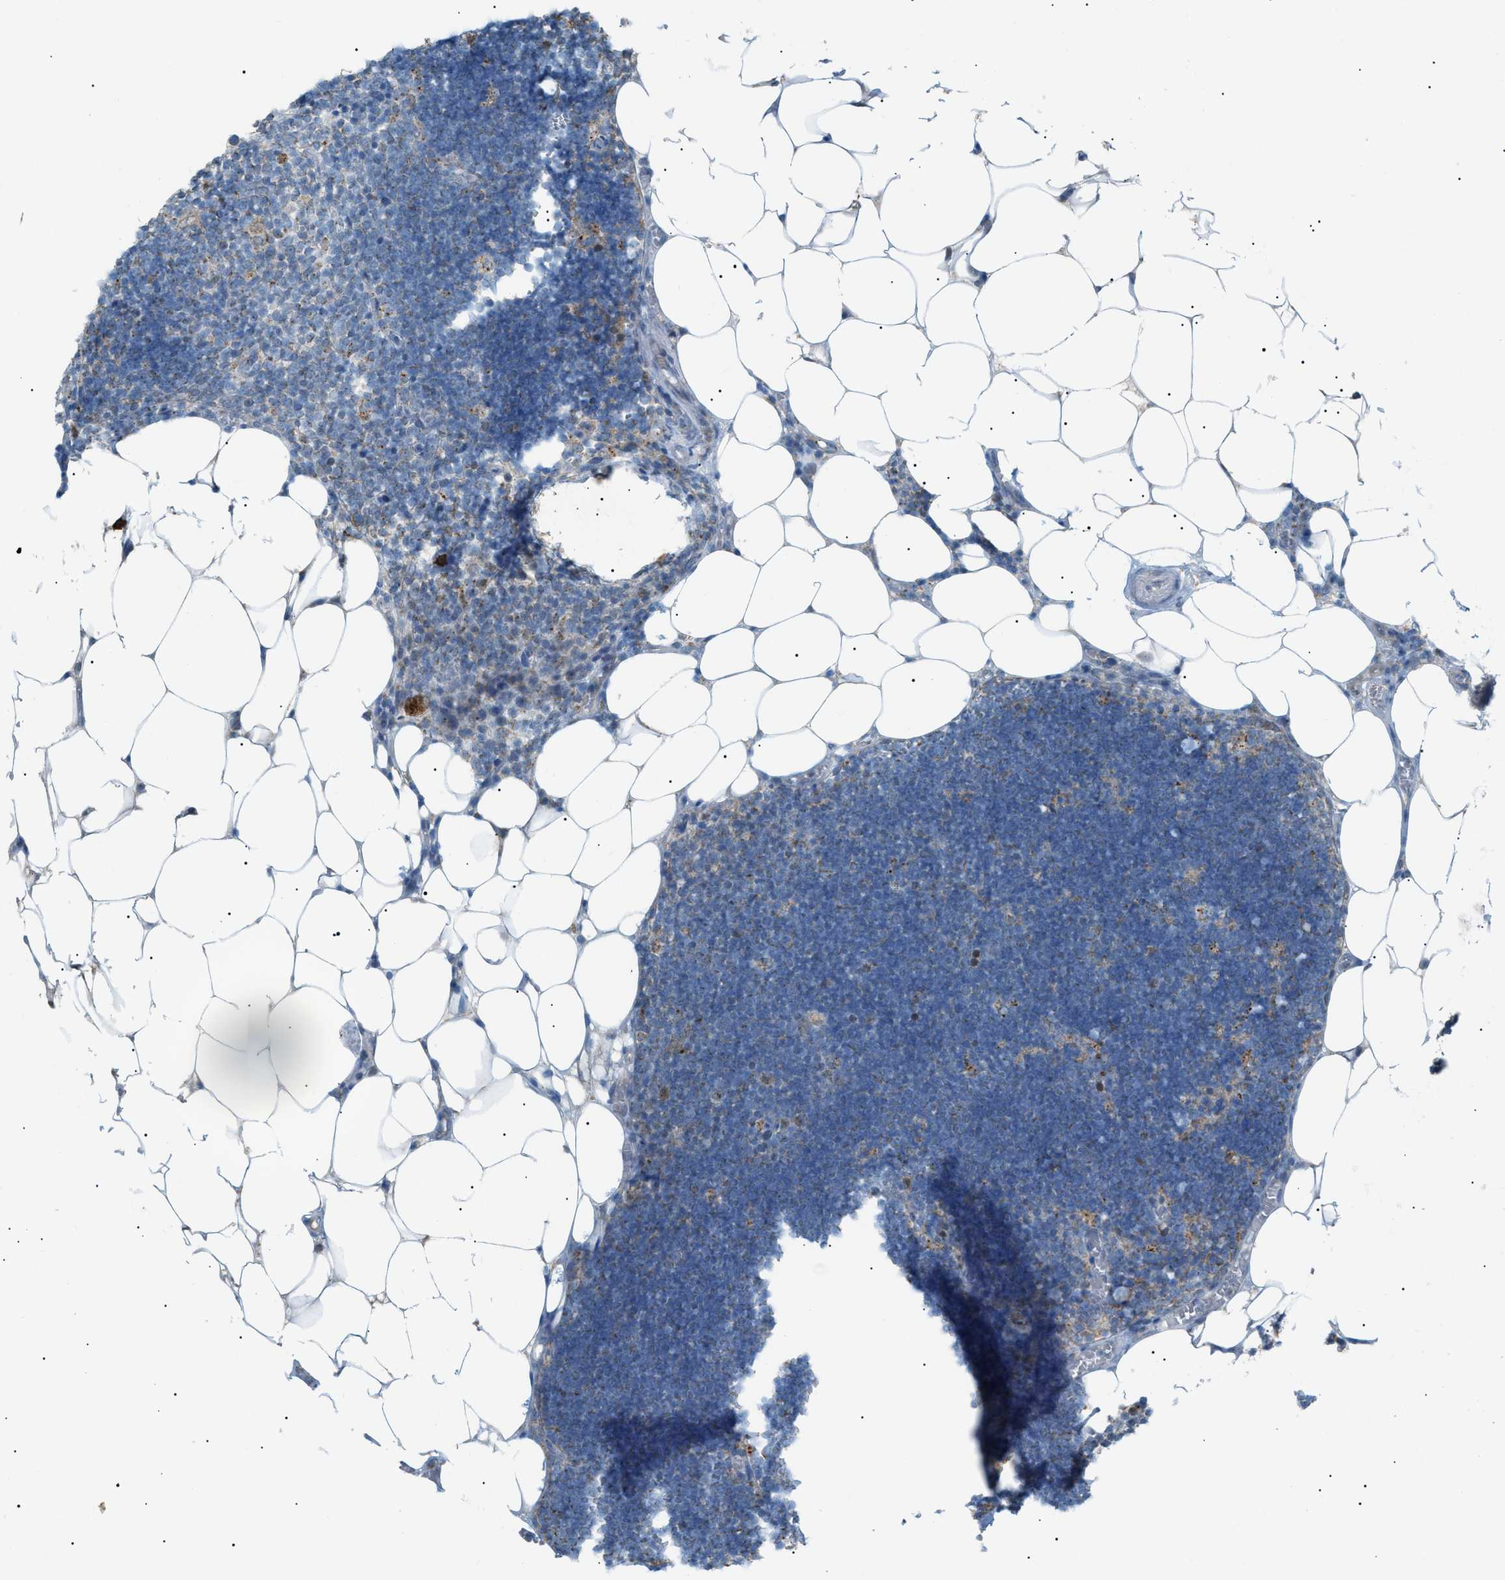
{"staining": {"intensity": "weak", "quantity": "<25%", "location": "cytoplasmic/membranous"}, "tissue": "lymph node", "cell_type": "Germinal center cells", "image_type": "normal", "snomed": [{"axis": "morphology", "description": "Normal tissue, NOS"}, {"axis": "topography", "description": "Lymph node"}], "caption": "There is no significant expression in germinal center cells of lymph node. (DAB immunohistochemistry, high magnification).", "gene": "ZNF516", "patient": {"sex": "male", "age": 33}}